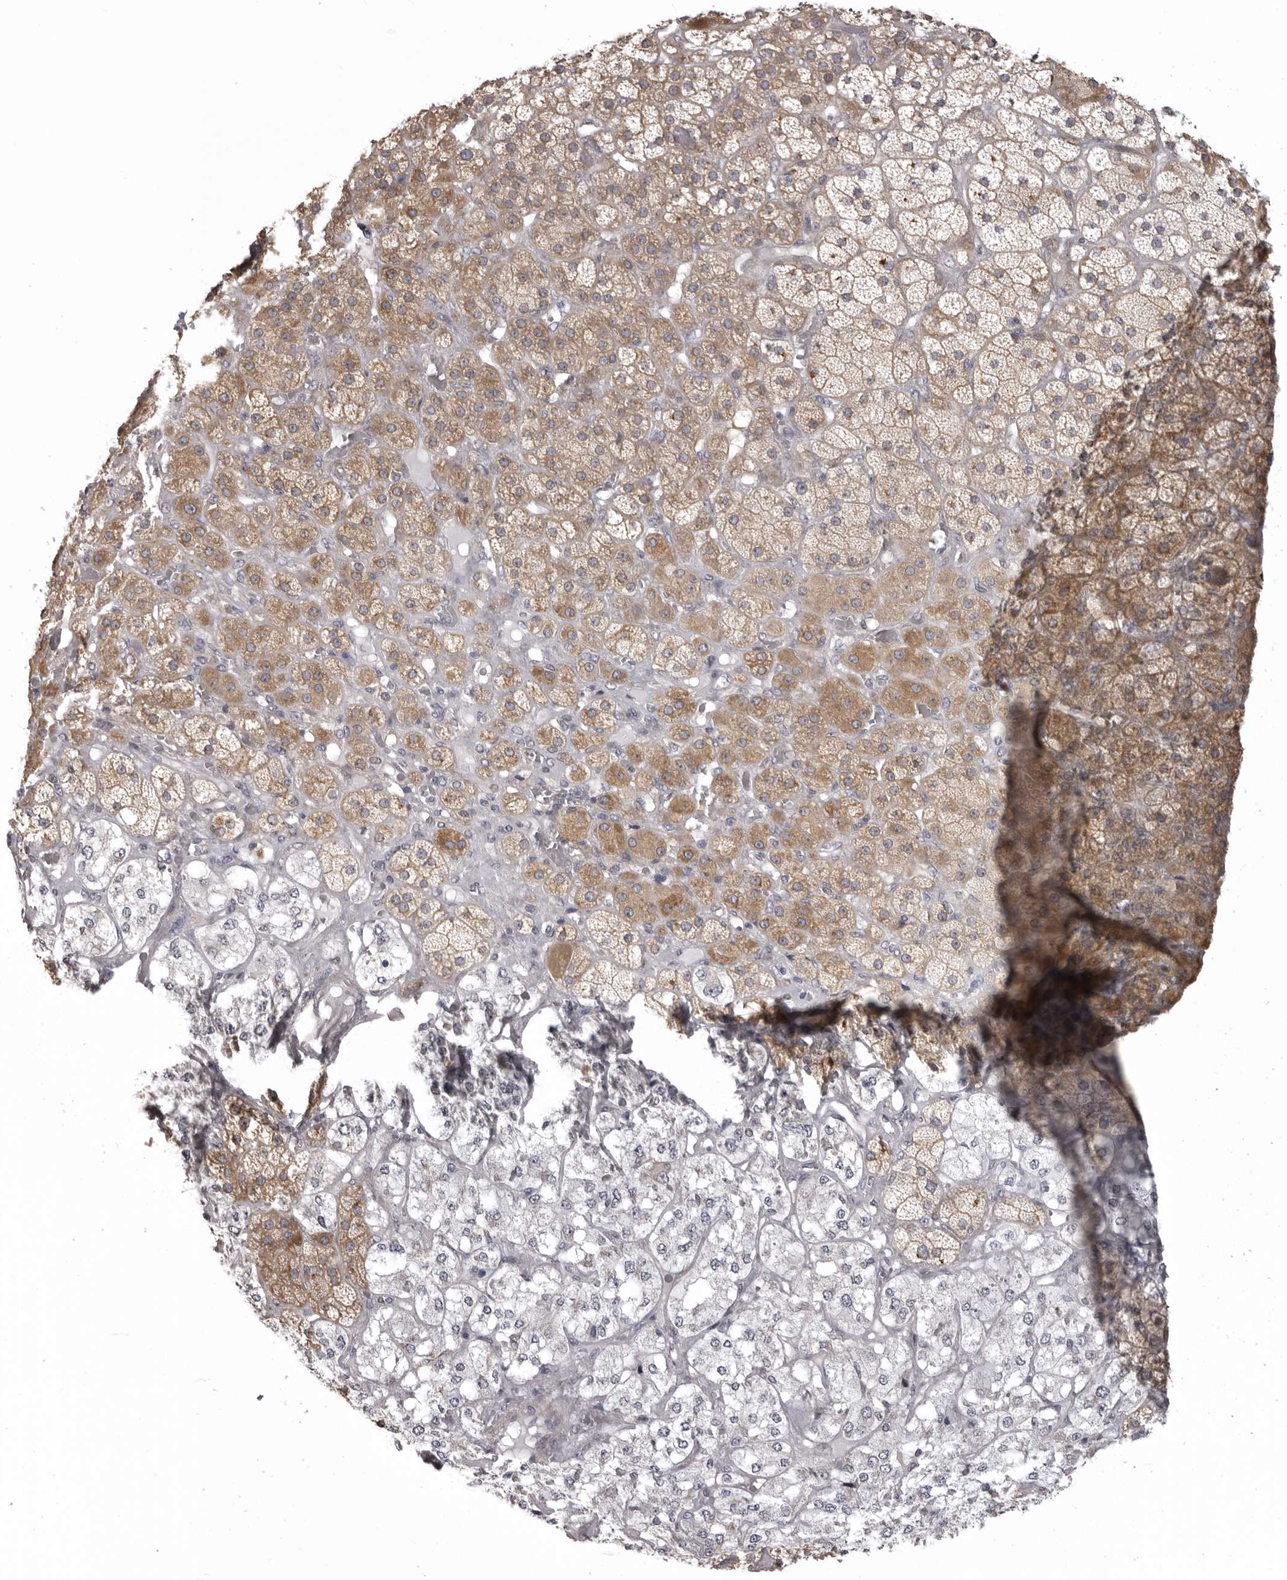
{"staining": {"intensity": "moderate", "quantity": ">75%", "location": "cytoplasmic/membranous"}, "tissue": "adrenal gland", "cell_type": "Glandular cells", "image_type": "normal", "snomed": [{"axis": "morphology", "description": "Normal tissue, NOS"}, {"axis": "topography", "description": "Adrenal gland"}], "caption": "High-magnification brightfield microscopy of benign adrenal gland stained with DAB (brown) and counterstained with hematoxylin (blue). glandular cells exhibit moderate cytoplasmic/membranous staining is identified in about>75% of cells.", "gene": "NCEH1", "patient": {"sex": "male", "age": 57}}